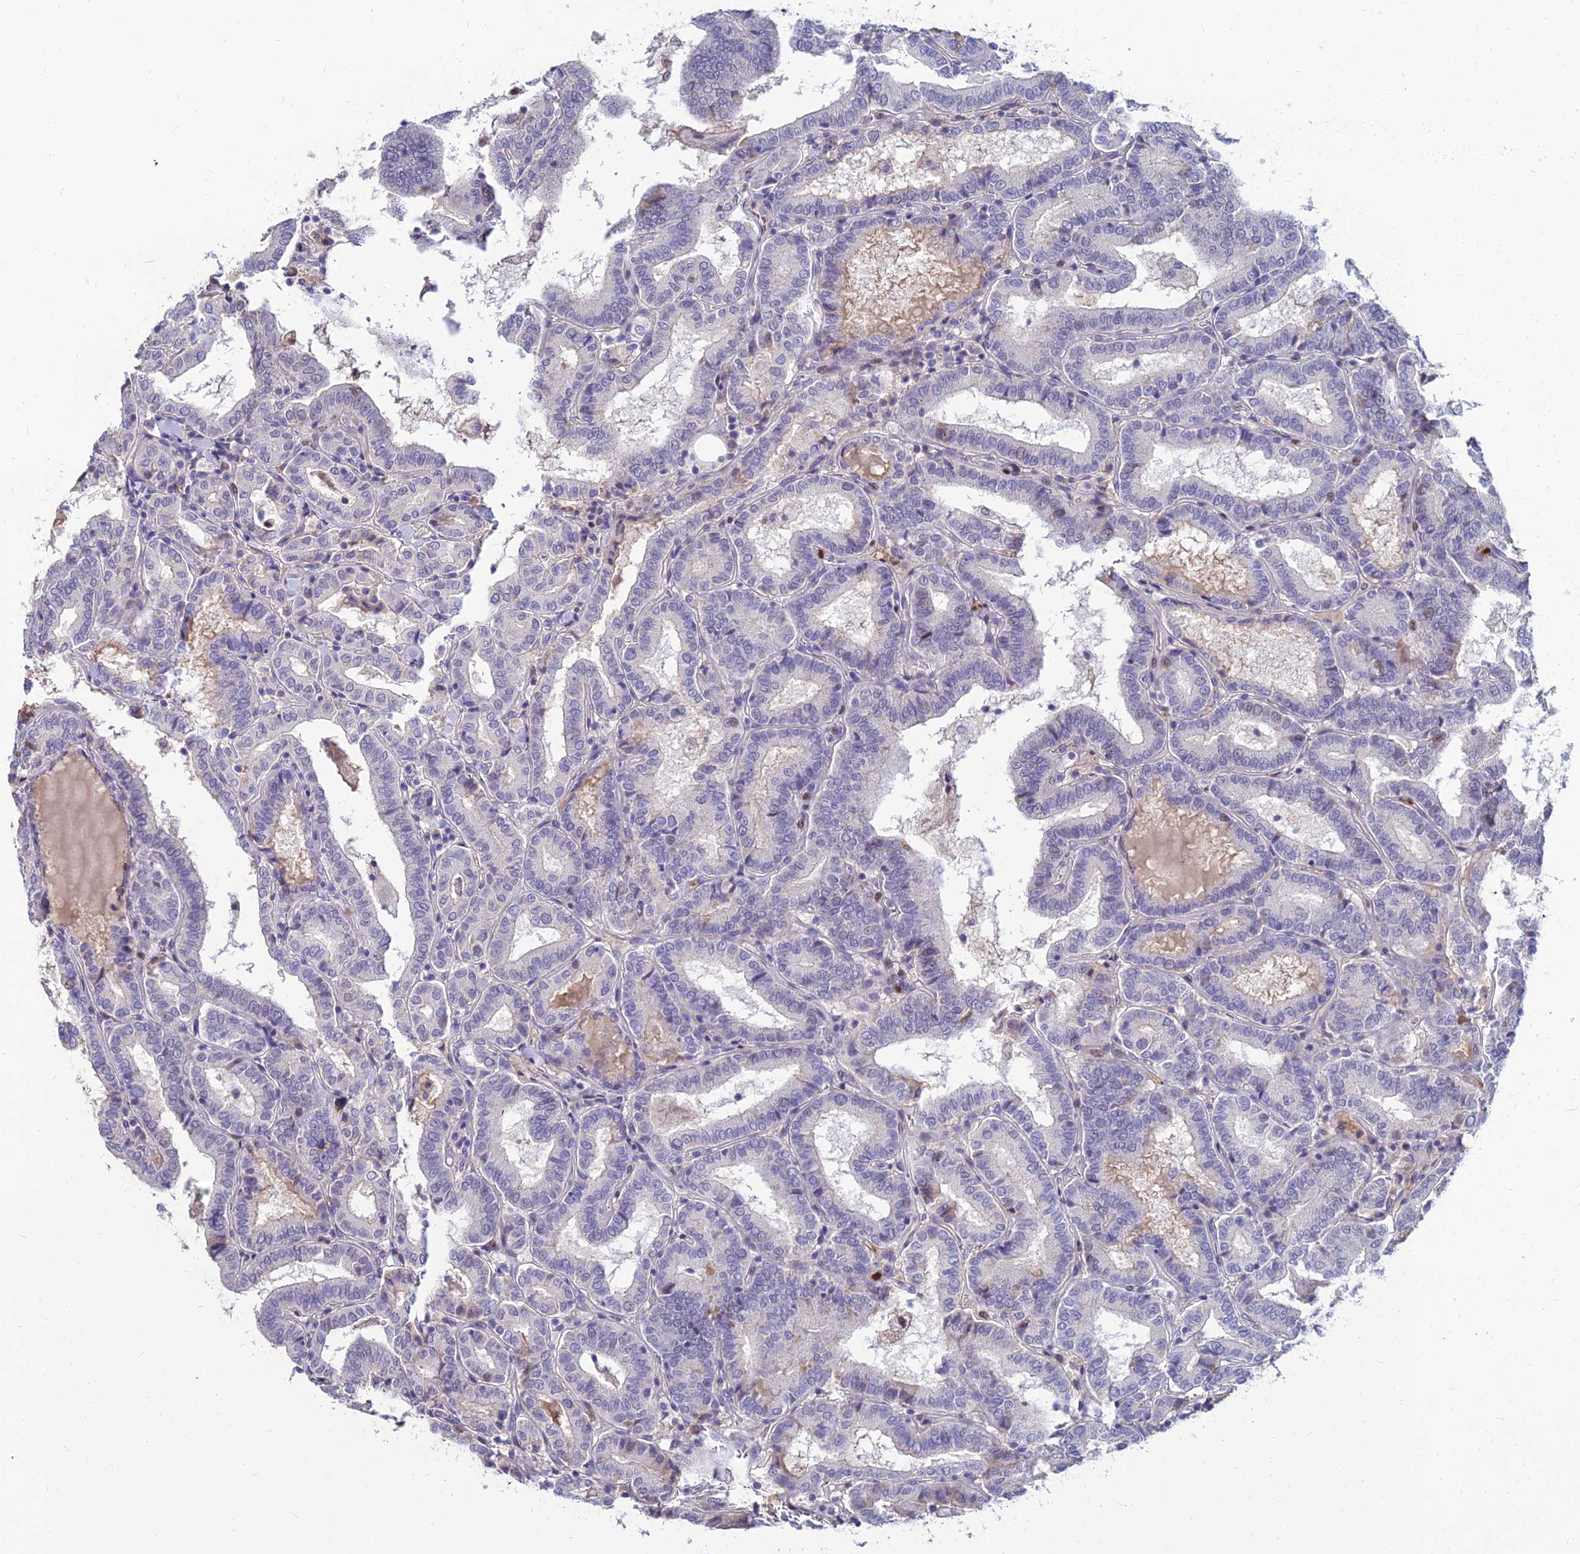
{"staining": {"intensity": "negative", "quantity": "none", "location": "none"}, "tissue": "thyroid cancer", "cell_type": "Tumor cells", "image_type": "cancer", "snomed": [{"axis": "morphology", "description": "Papillary adenocarcinoma, NOS"}, {"axis": "topography", "description": "Thyroid gland"}], "caption": "IHC of human thyroid papillary adenocarcinoma exhibits no positivity in tumor cells.", "gene": "GOLGA6D", "patient": {"sex": "female", "age": 72}}